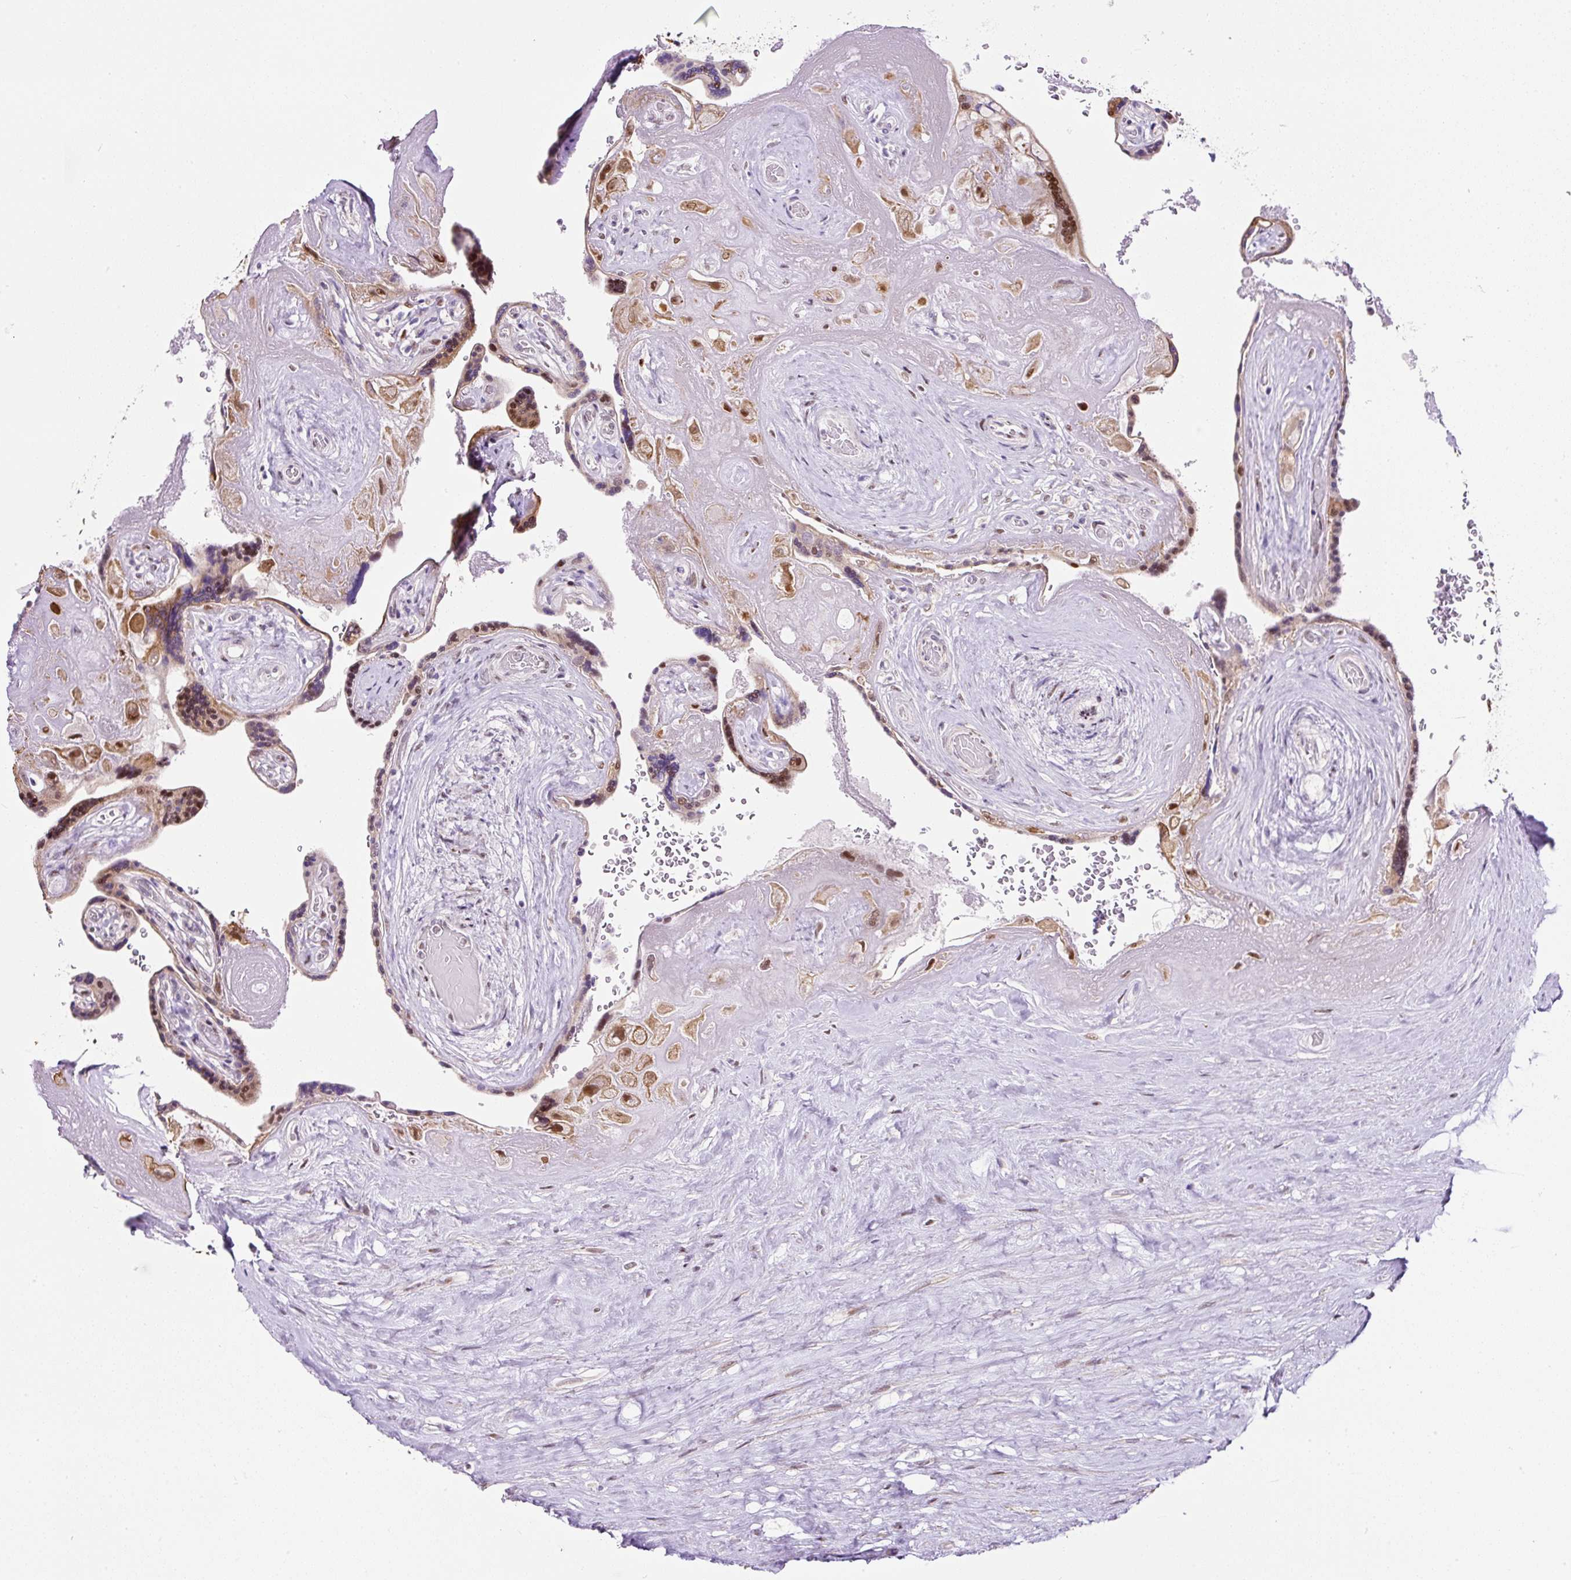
{"staining": {"intensity": "moderate", "quantity": ">75%", "location": "cytoplasmic/membranous,nuclear"}, "tissue": "placenta", "cell_type": "Decidual cells", "image_type": "normal", "snomed": [{"axis": "morphology", "description": "Normal tissue, NOS"}, {"axis": "topography", "description": "Placenta"}], "caption": "An image showing moderate cytoplasmic/membranous,nuclear staining in approximately >75% of decidual cells in normal placenta, as visualized by brown immunohistochemical staining.", "gene": "TAF1A", "patient": {"sex": "female", "age": 32}}